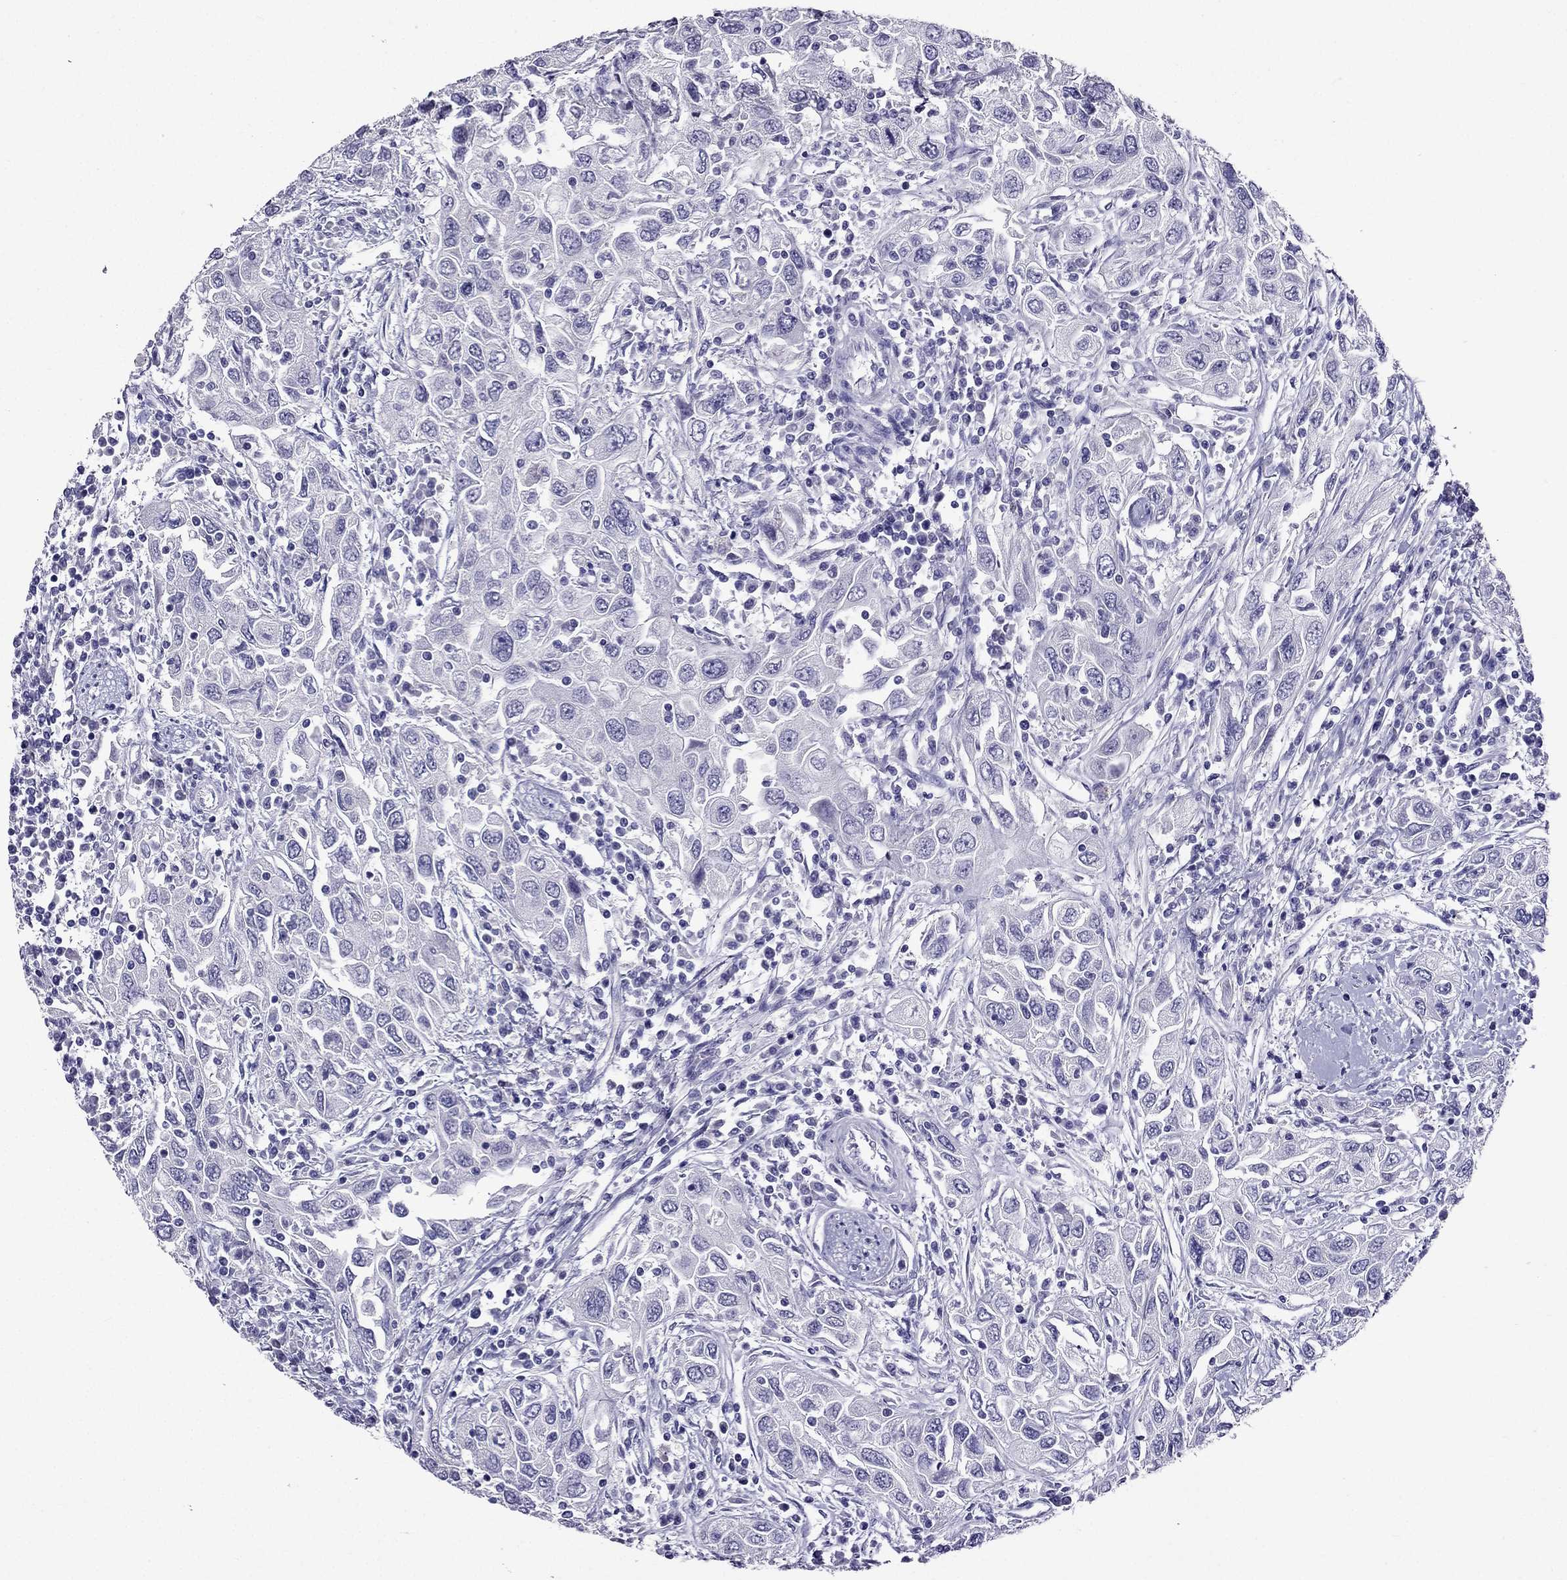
{"staining": {"intensity": "negative", "quantity": "none", "location": "none"}, "tissue": "urothelial cancer", "cell_type": "Tumor cells", "image_type": "cancer", "snomed": [{"axis": "morphology", "description": "Urothelial carcinoma, High grade"}, {"axis": "topography", "description": "Urinary bladder"}], "caption": "Immunohistochemical staining of urothelial carcinoma (high-grade) shows no significant positivity in tumor cells.", "gene": "ZNF541", "patient": {"sex": "male", "age": 76}}